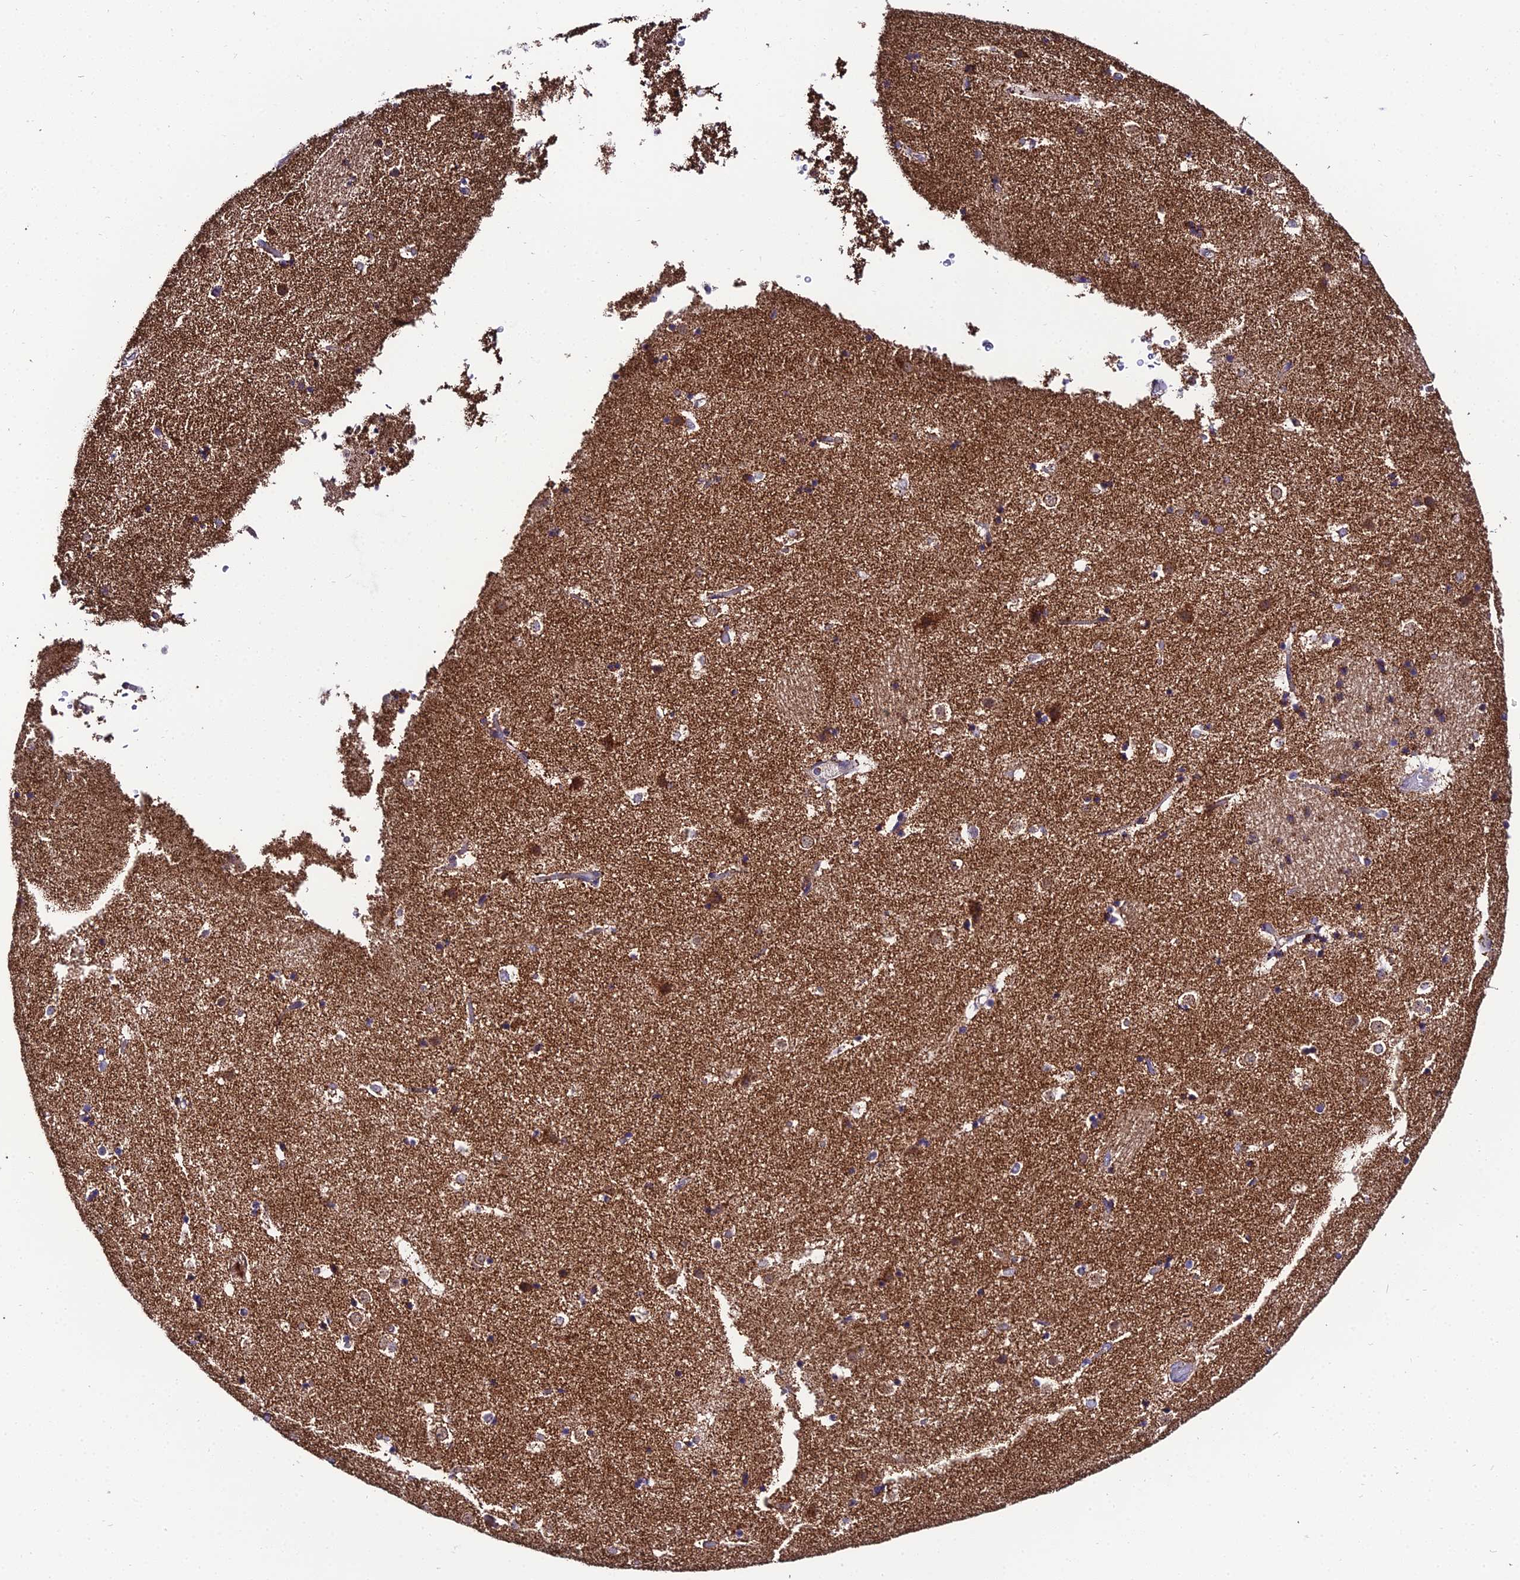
{"staining": {"intensity": "strong", "quantity": "<25%", "location": "cytoplasmic/membranous"}, "tissue": "caudate", "cell_type": "Glial cells", "image_type": "normal", "snomed": [{"axis": "morphology", "description": "Normal tissue, NOS"}, {"axis": "topography", "description": "Lateral ventricle wall"}], "caption": "DAB immunohistochemical staining of normal caudate exhibits strong cytoplasmic/membranous protein positivity in approximately <25% of glial cells. The protein is stained brown, and the nuclei are stained in blue (DAB IHC with brightfield microscopy, high magnification).", "gene": "PSMD2", "patient": {"sex": "female", "age": 52}}